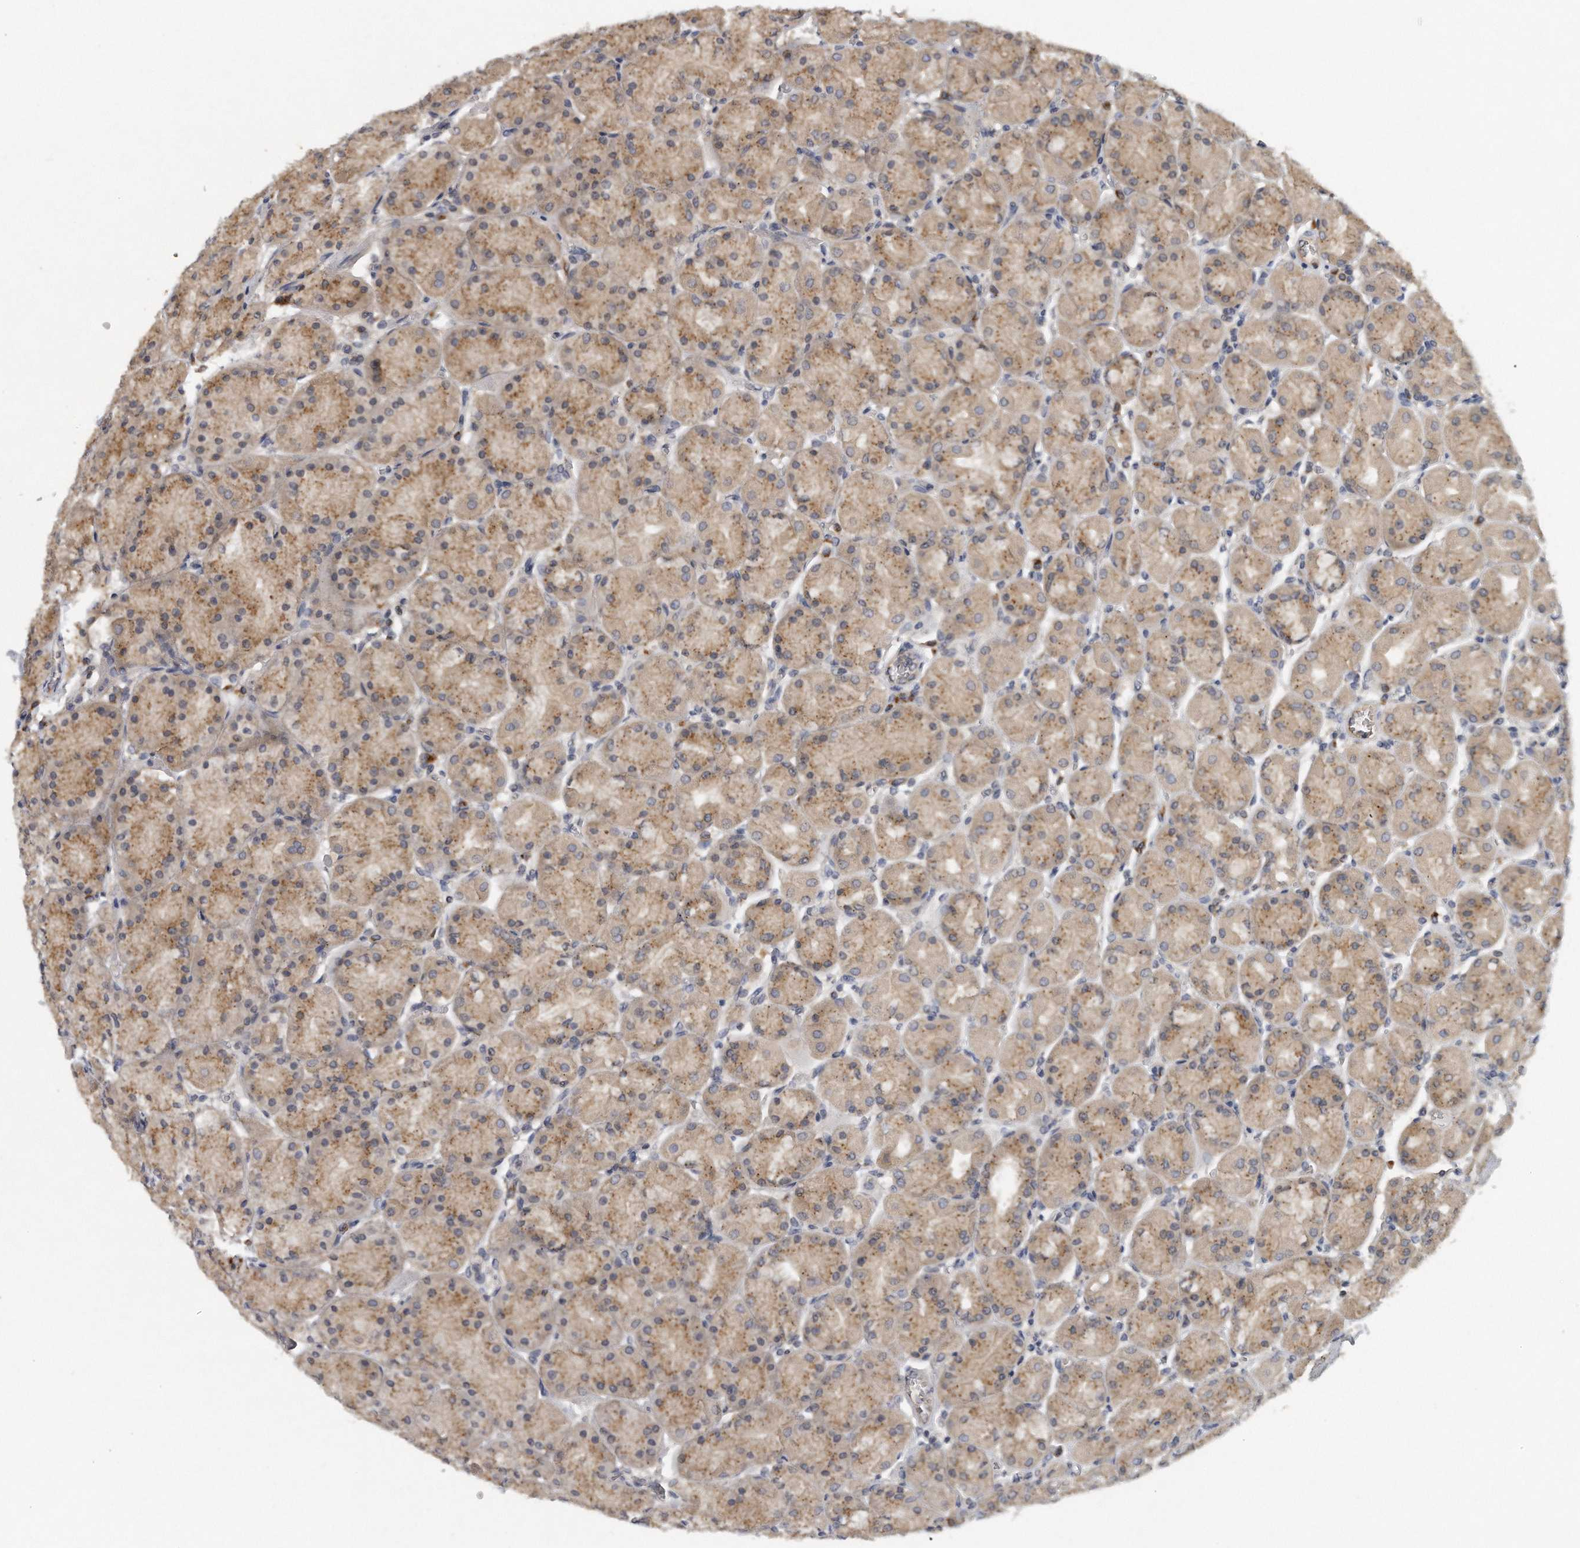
{"staining": {"intensity": "moderate", "quantity": "25%-75%", "location": "cytoplasmic/membranous"}, "tissue": "stomach", "cell_type": "Glandular cells", "image_type": "normal", "snomed": [{"axis": "morphology", "description": "Normal tissue, NOS"}, {"axis": "topography", "description": "Stomach, upper"}], "caption": "Protein staining of benign stomach shows moderate cytoplasmic/membranous staining in about 25%-75% of glandular cells. (brown staining indicates protein expression, while blue staining denotes nuclei).", "gene": "TRAPPC14", "patient": {"sex": "female", "age": 56}}